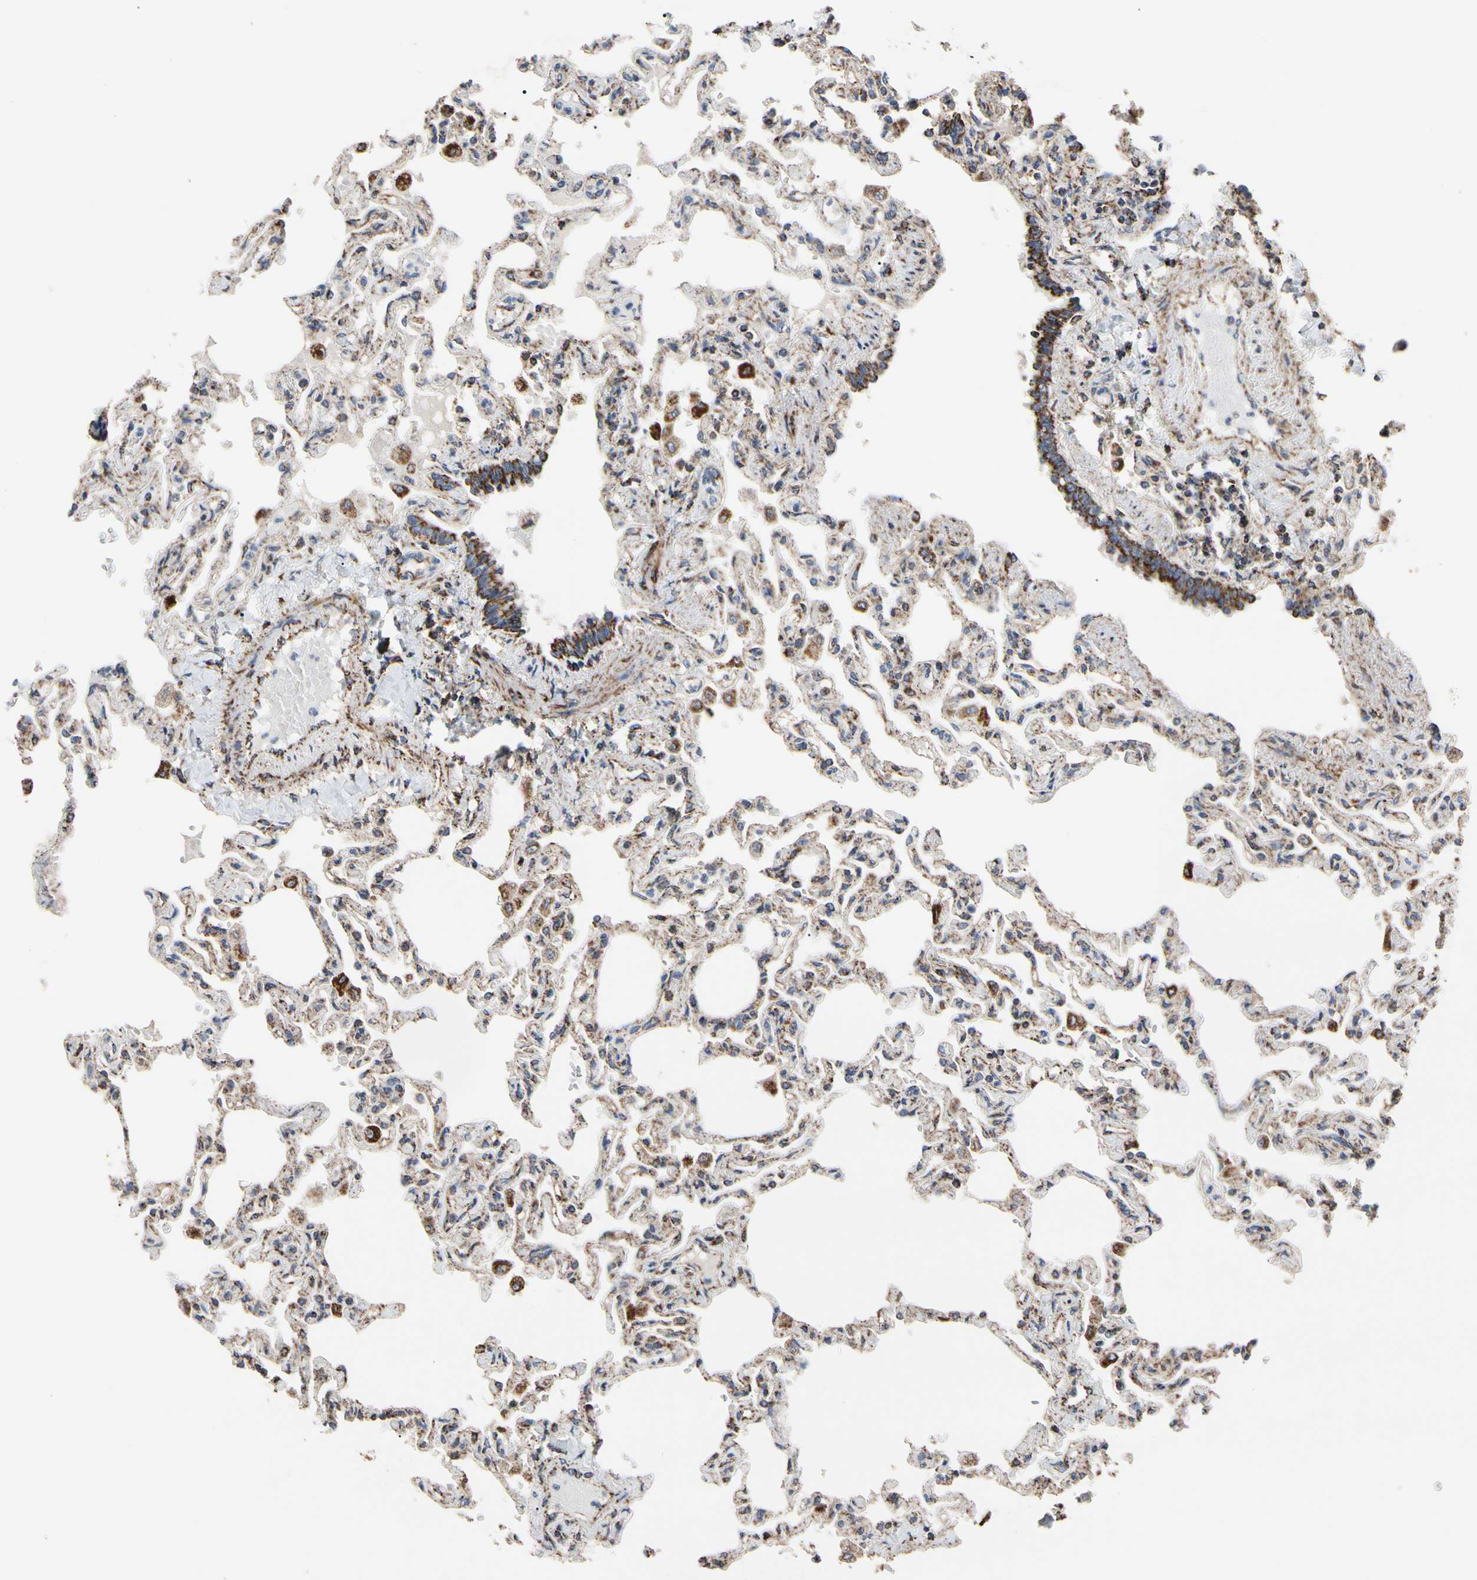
{"staining": {"intensity": "moderate", "quantity": ">75%", "location": "cytoplasmic/membranous"}, "tissue": "lung", "cell_type": "Alveolar cells", "image_type": "normal", "snomed": [{"axis": "morphology", "description": "Normal tissue, NOS"}, {"axis": "topography", "description": "Lung"}], "caption": "Immunohistochemical staining of unremarkable lung demonstrates moderate cytoplasmic/membranous protein positivity in approximately >75% of alveolar cells. The staining was performed using DAB to visualize the protein expression in brown, while the nuclei were stained in blue with hematoxylin (Magnification: 20x).", "gene": "FAM110B", "patient": {"sex": "male", "age": 21}}